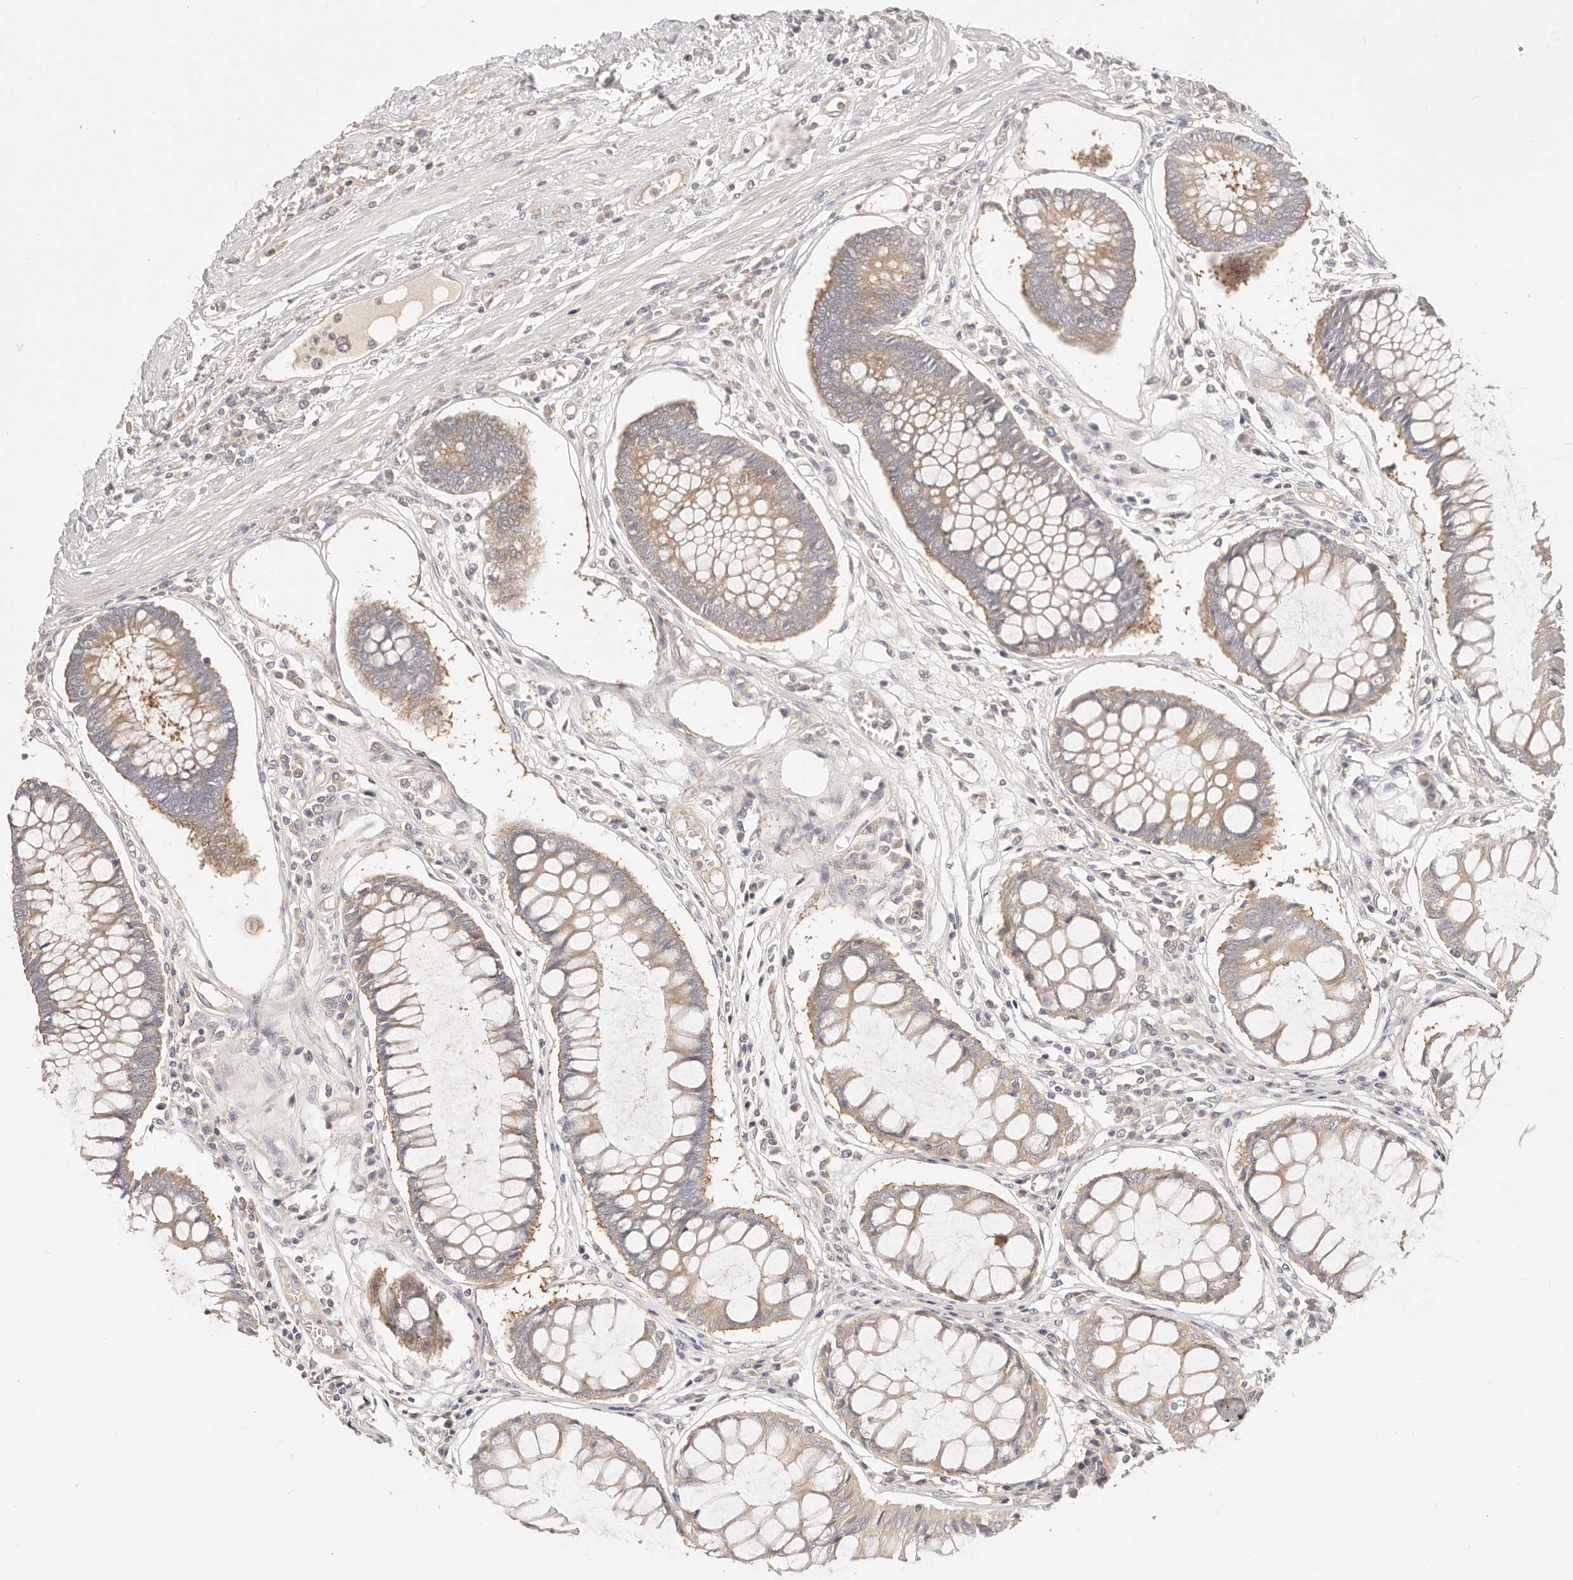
{"staining": {"intensity": "moderate", "quantity": ">75%", "location": "cytoplasmic/membranous"}, "tissue": "colorectal cancer", "cell_type": "Tumor cells", "image_type": "cancer", "snomed": [{"axis": "morphology", "description": "Adenocarcinoma, NOS"}, {"axis": "topography", "description": "Rectum"}], "caption": "Colorectal cancer stained with immunohistochemistry shows moderate cytoplasmic/membranous positivity in about >75% of tumor cells.", "gene": "KCMF1", "patient": {"sex": "male", "age": 84}}